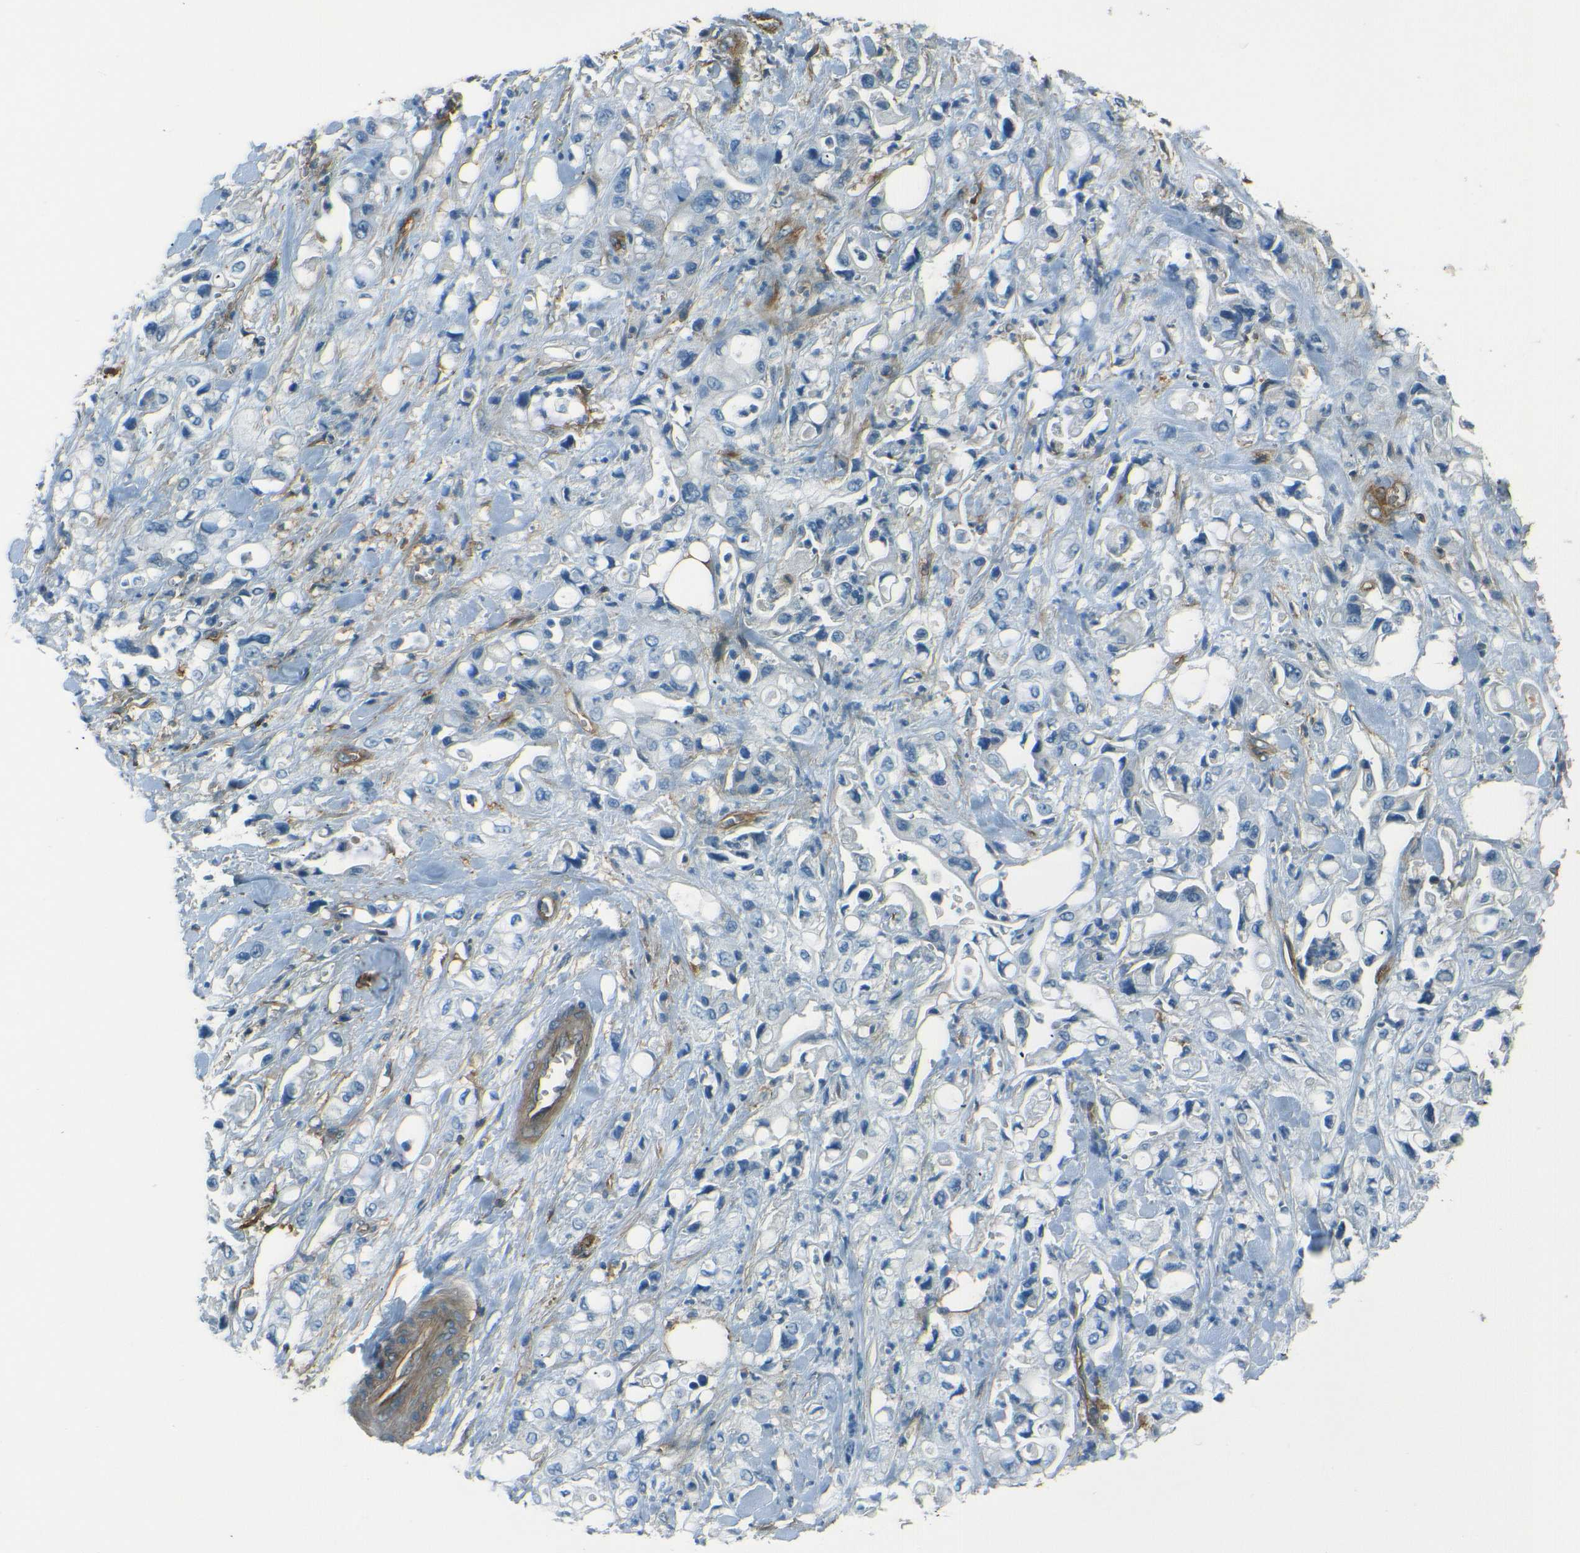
{"staining": {"intensity": "negative", "quantity": "none", "location": "none"}, "tissue": "pancreatic cancer", "cell_type": "Tumor cells", "image_type": "cancer", "snomed": [{"axis": "morphology", "description": "Adenocarcinoma, NOS"}, {"axis": "topography", "description": "Pancreas"}], "caption": "A histopathology image of human pancreatic cancer (adenocarcinoma) is negative for staining in tumor cells.", "gene": "ENTPD1", "patient": {"sex": "male", "age": 70}}